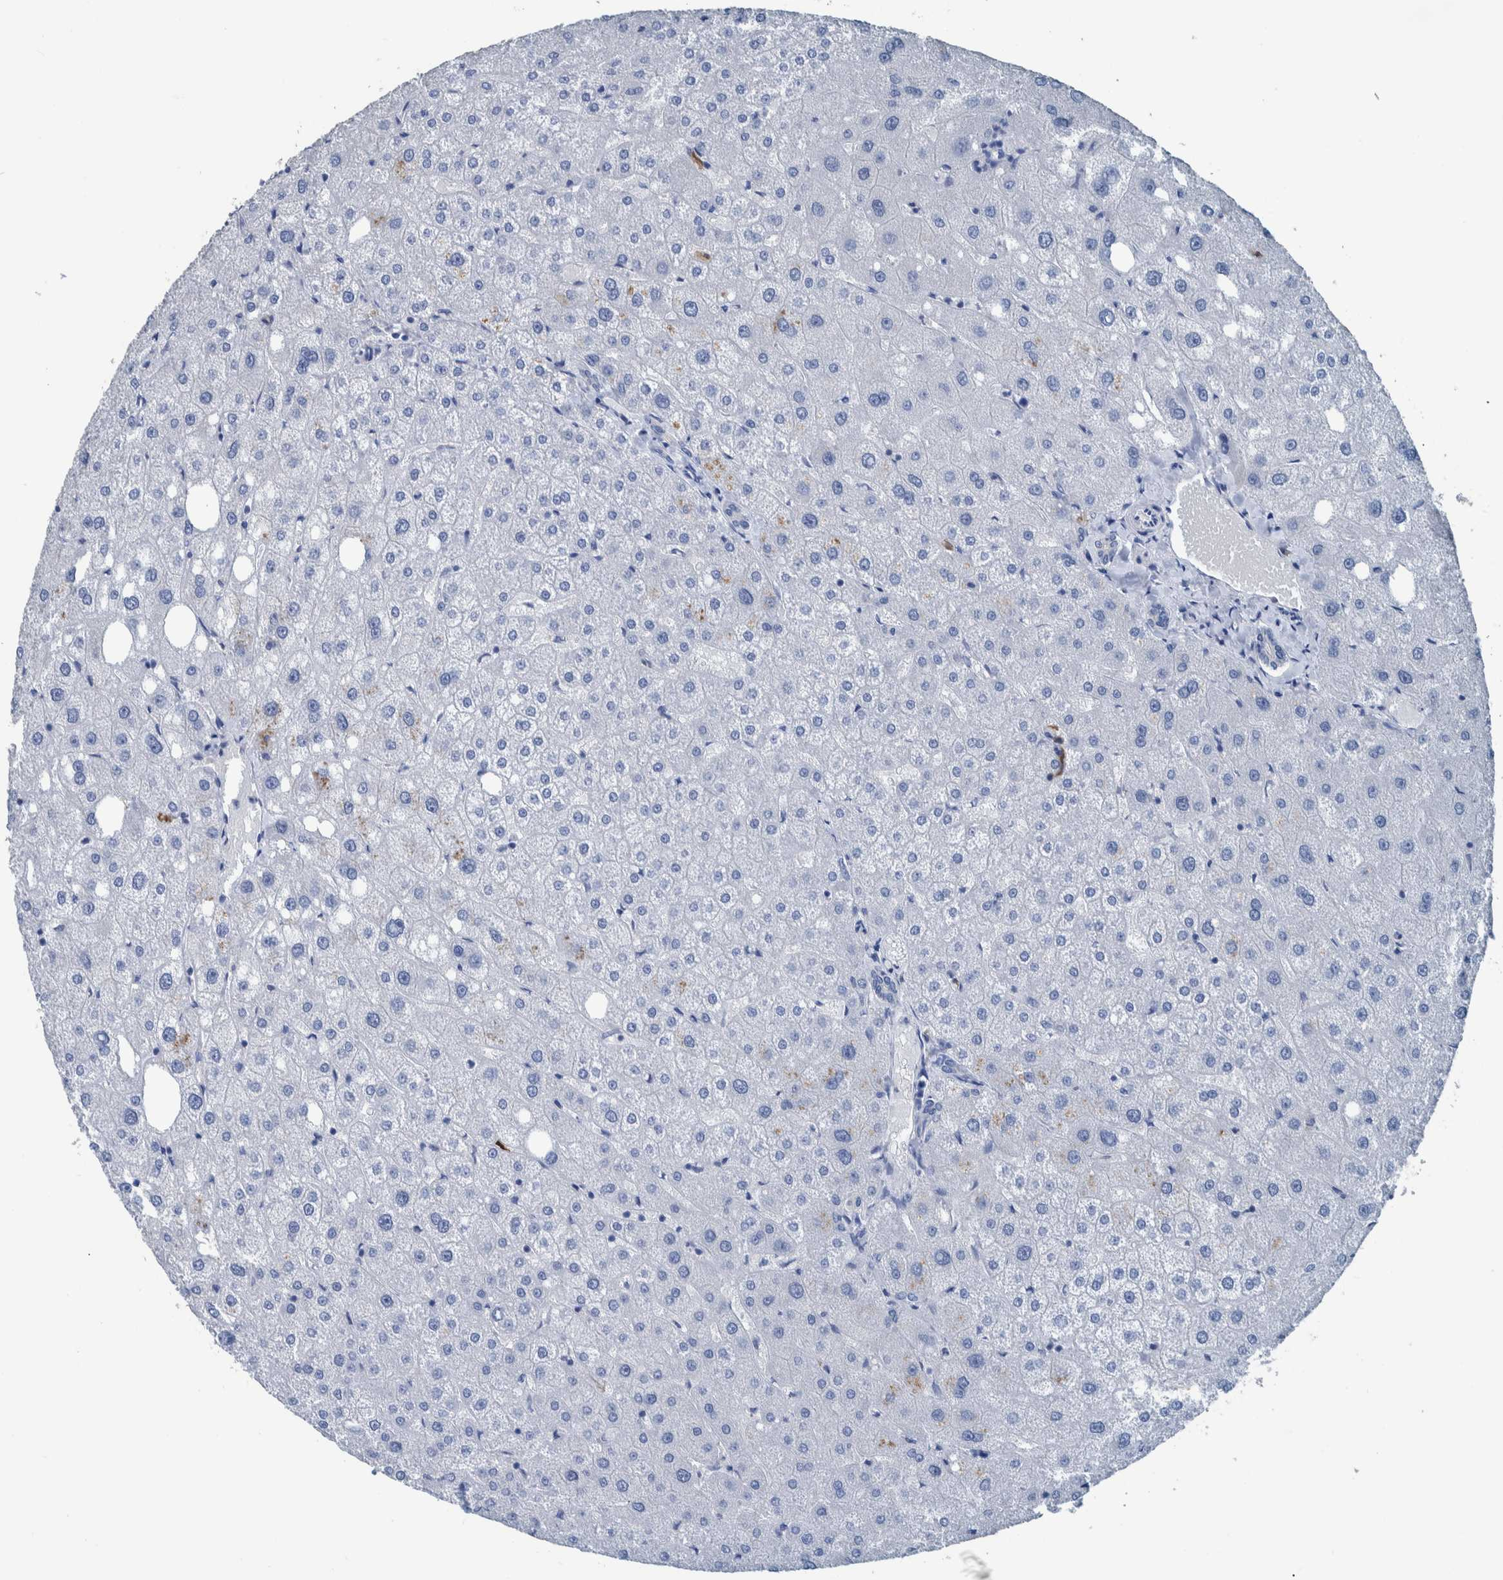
{"staining": {"intensity": "negative", "quantity": "none", "location": "none"}, "tissue": "liver", "cell_type": "Cholangiocytes", "image_type": "normal", "snomed": [{"axis": "morphology", "description": "Normal tissue, NOS"}, {"axis": "topography", "description": "Liver"}], "caption": "DAB (3,3'-diaminobenzidine) immunohistochemical staining of normal human liver displays no significant expression in cholangiocytes.", "gene": "IDO1", "patient": {"sex": "male", "age": 73}}